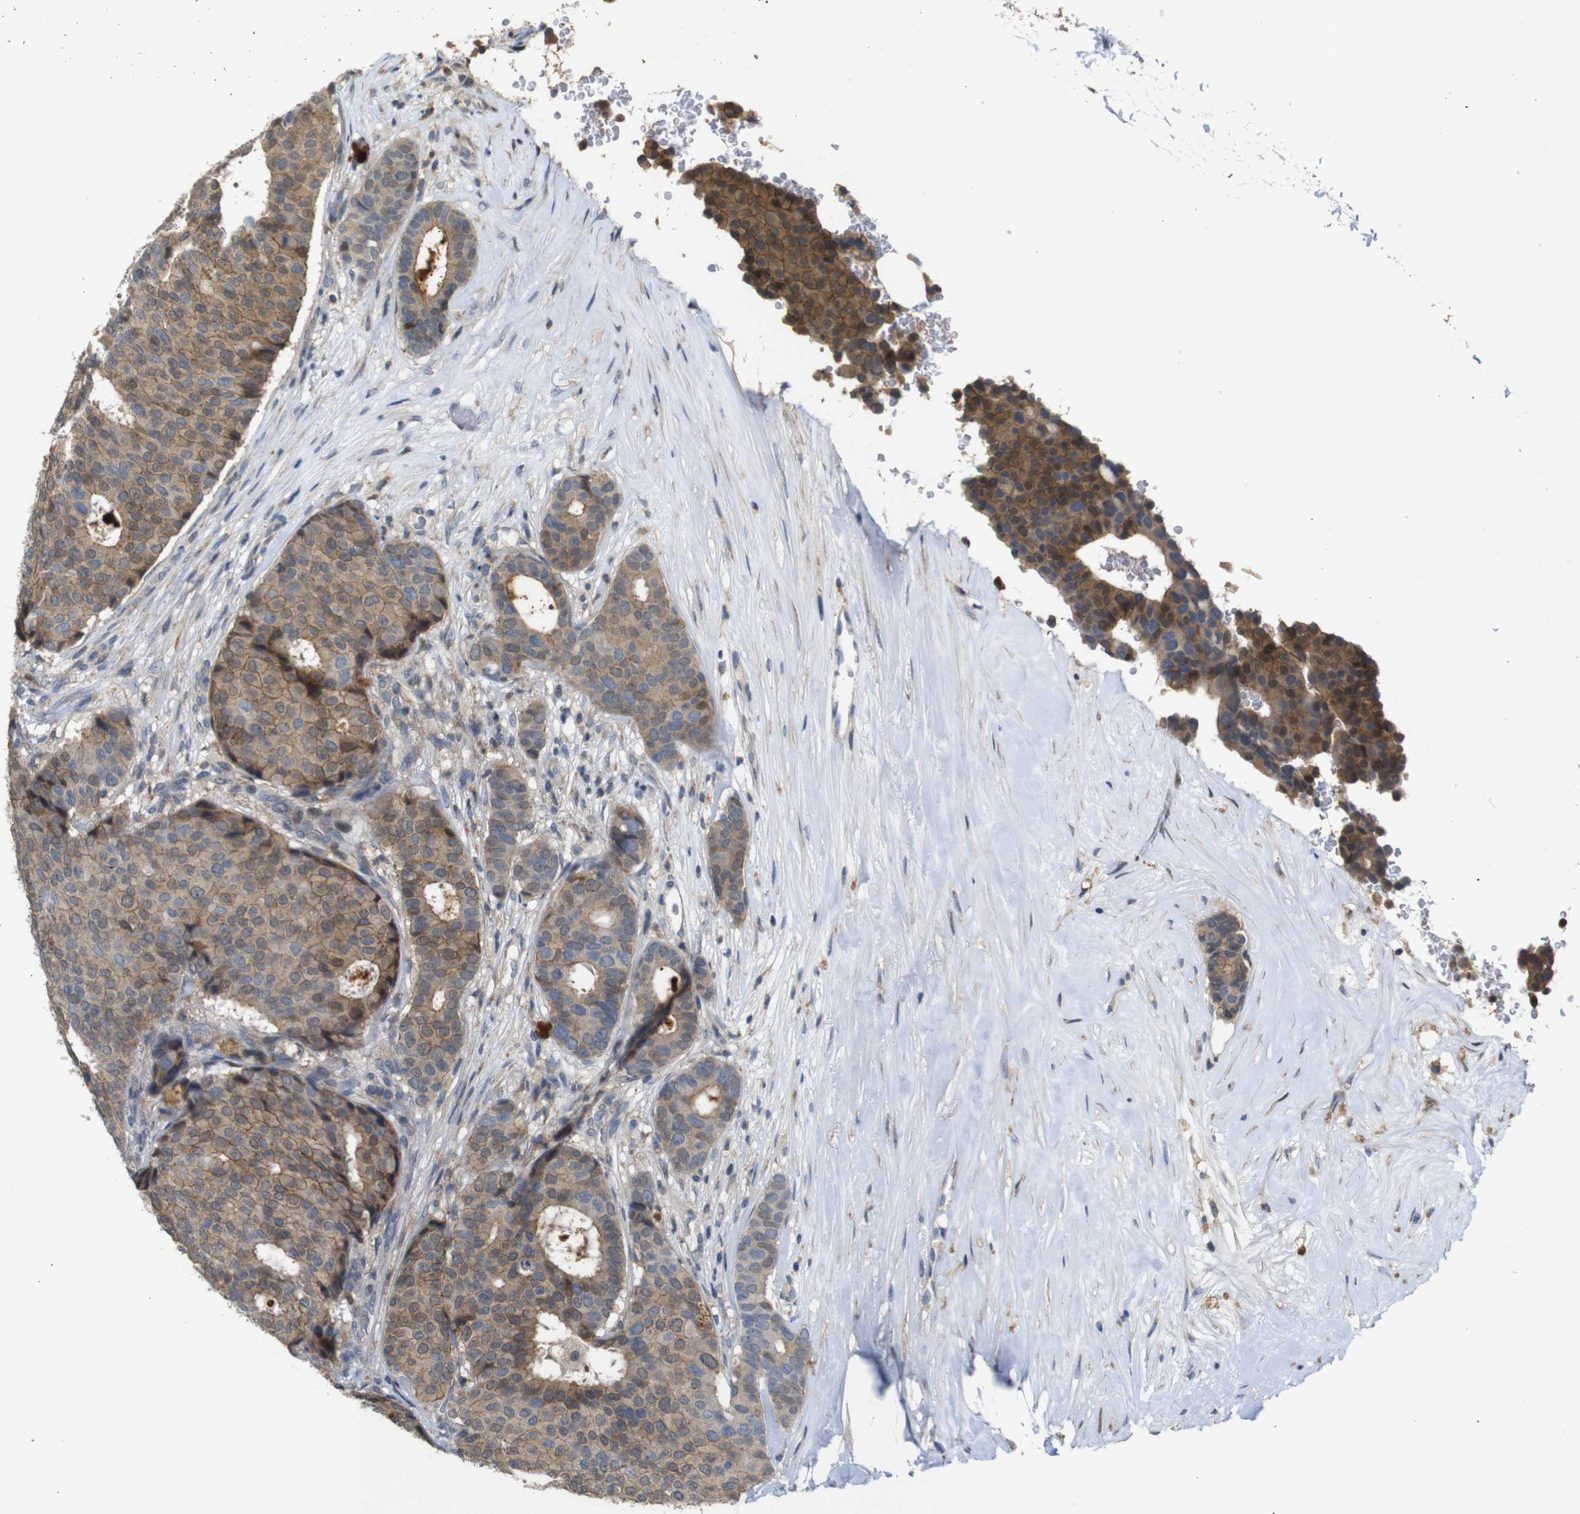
{"staining": {"intensity": "moderate", "quantity": ">75%", "location": "cytoplasmic/membranous"}, "tissue": "breast cancer", "cell_type": "Tumor cells", "image_type": "cancer", "snomed": [{"axis": "morphology", "description": "Duct carcinoma"}, {"axis": "topography", "description": "Breast"}], "caption": "Breast infiltrating ductal carcinoma stained with immunohistochemistry (IHC) demonstrates moderate cytoplasmic/membranous expression in approximately >75% of tumor cells. The protein is stained brown, and the nuclei are stained in blue (DAB (3,3'-diaminobenzidine) IHC with brightfield microscopy, high magnification).", "gene": "MAGI2", "patient": {"sex": "female", "age": 75}}